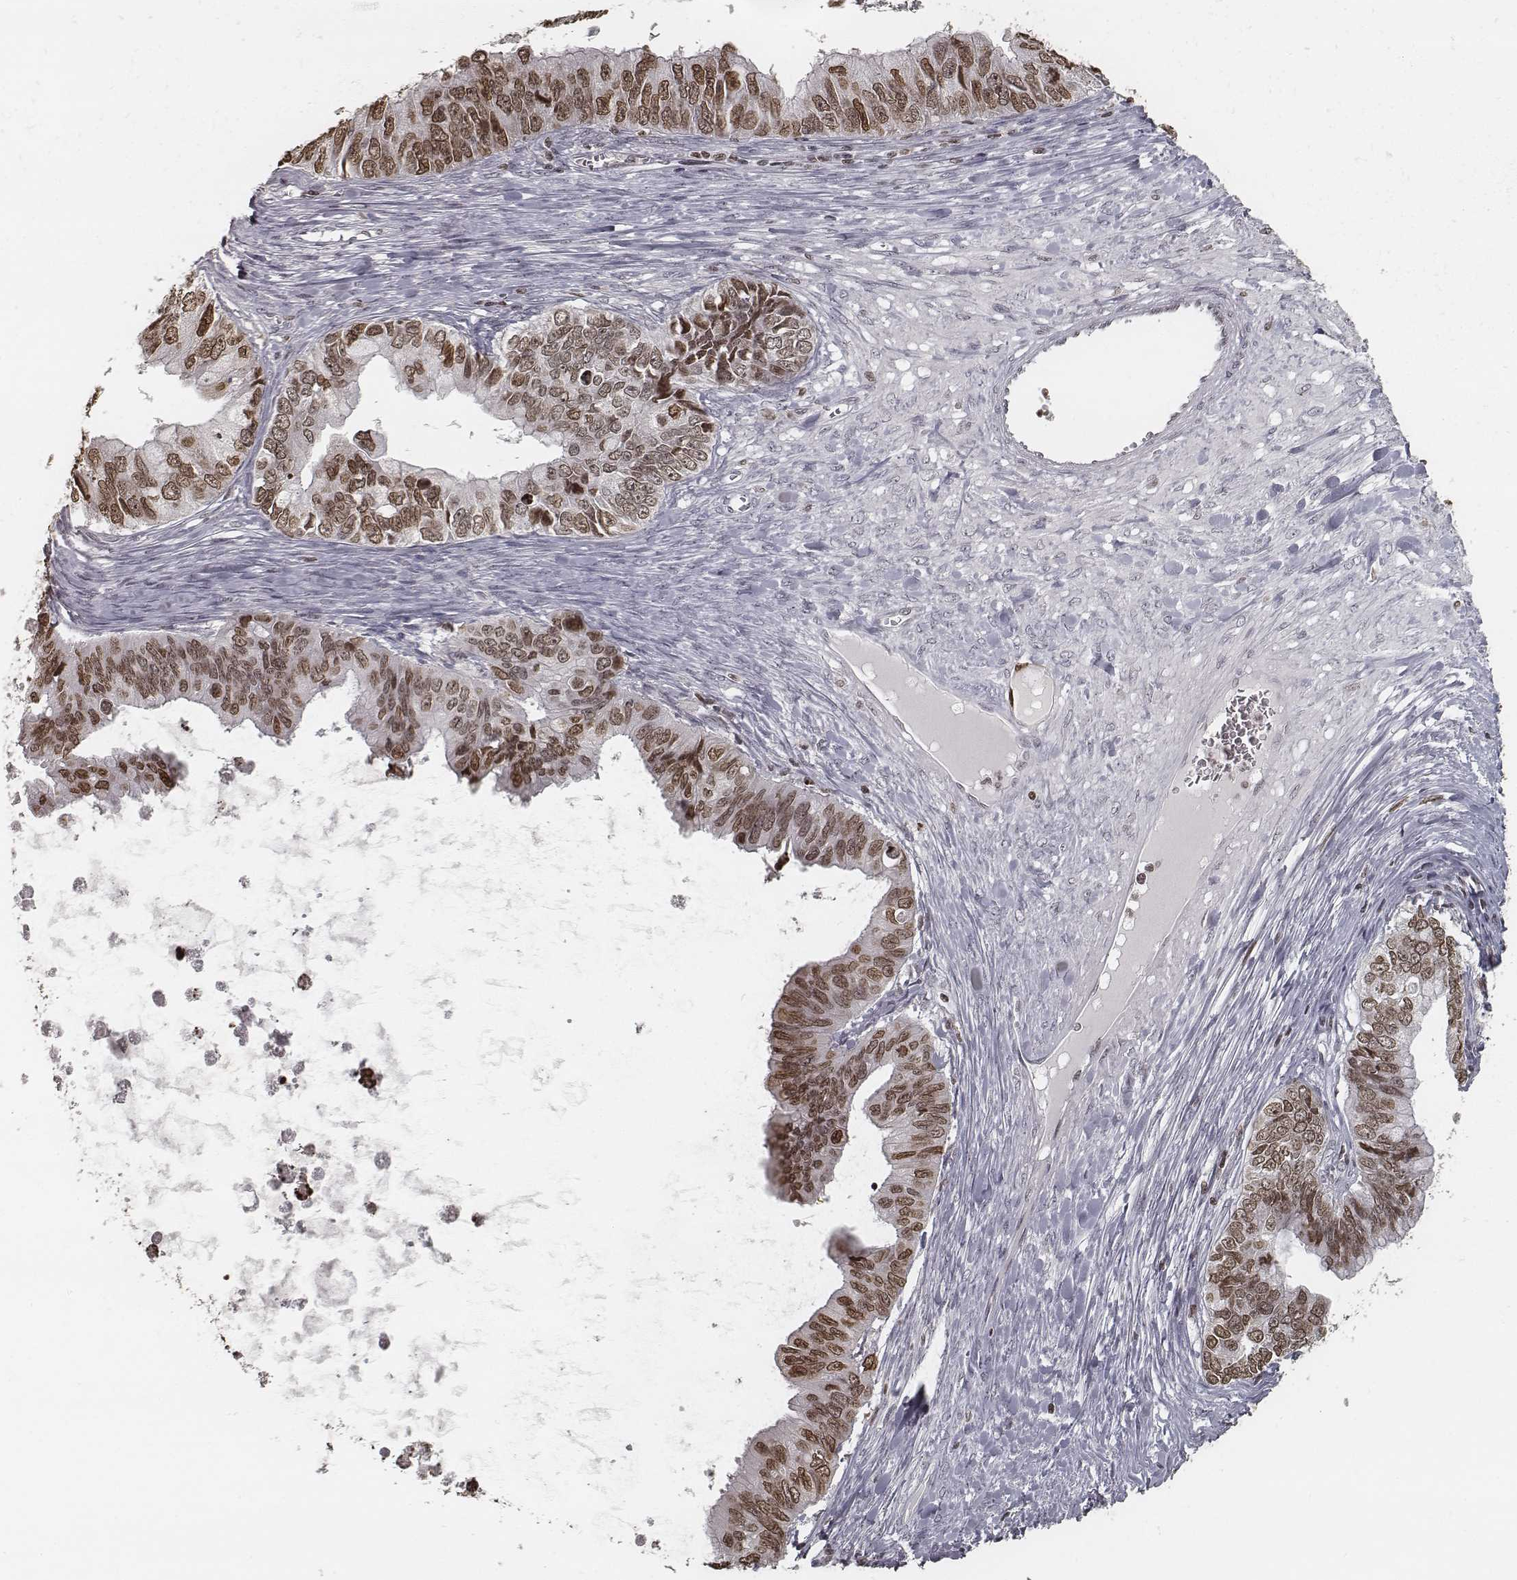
{"staining": {"intensity": "moderate", "quantity": ">75%", "location": "nuclear"}, "tissue": "ovarian cancer", "cell_type": "Tumor cells", "image_type": "cancer", "snomed": [{"axis": "morphology", "description": "Cystadenocarcinoma, mucinous, NOS"}, {"axis": "topography", "description": "Ovary"}], "caption": "A brown stain labels moderate nuclear positivity of a protein in human mucinous cystadenocarcinoma (ovarian) tumor cells.", "gene": "HMGA2", "patient": {"sex": "female", "age": 76}}